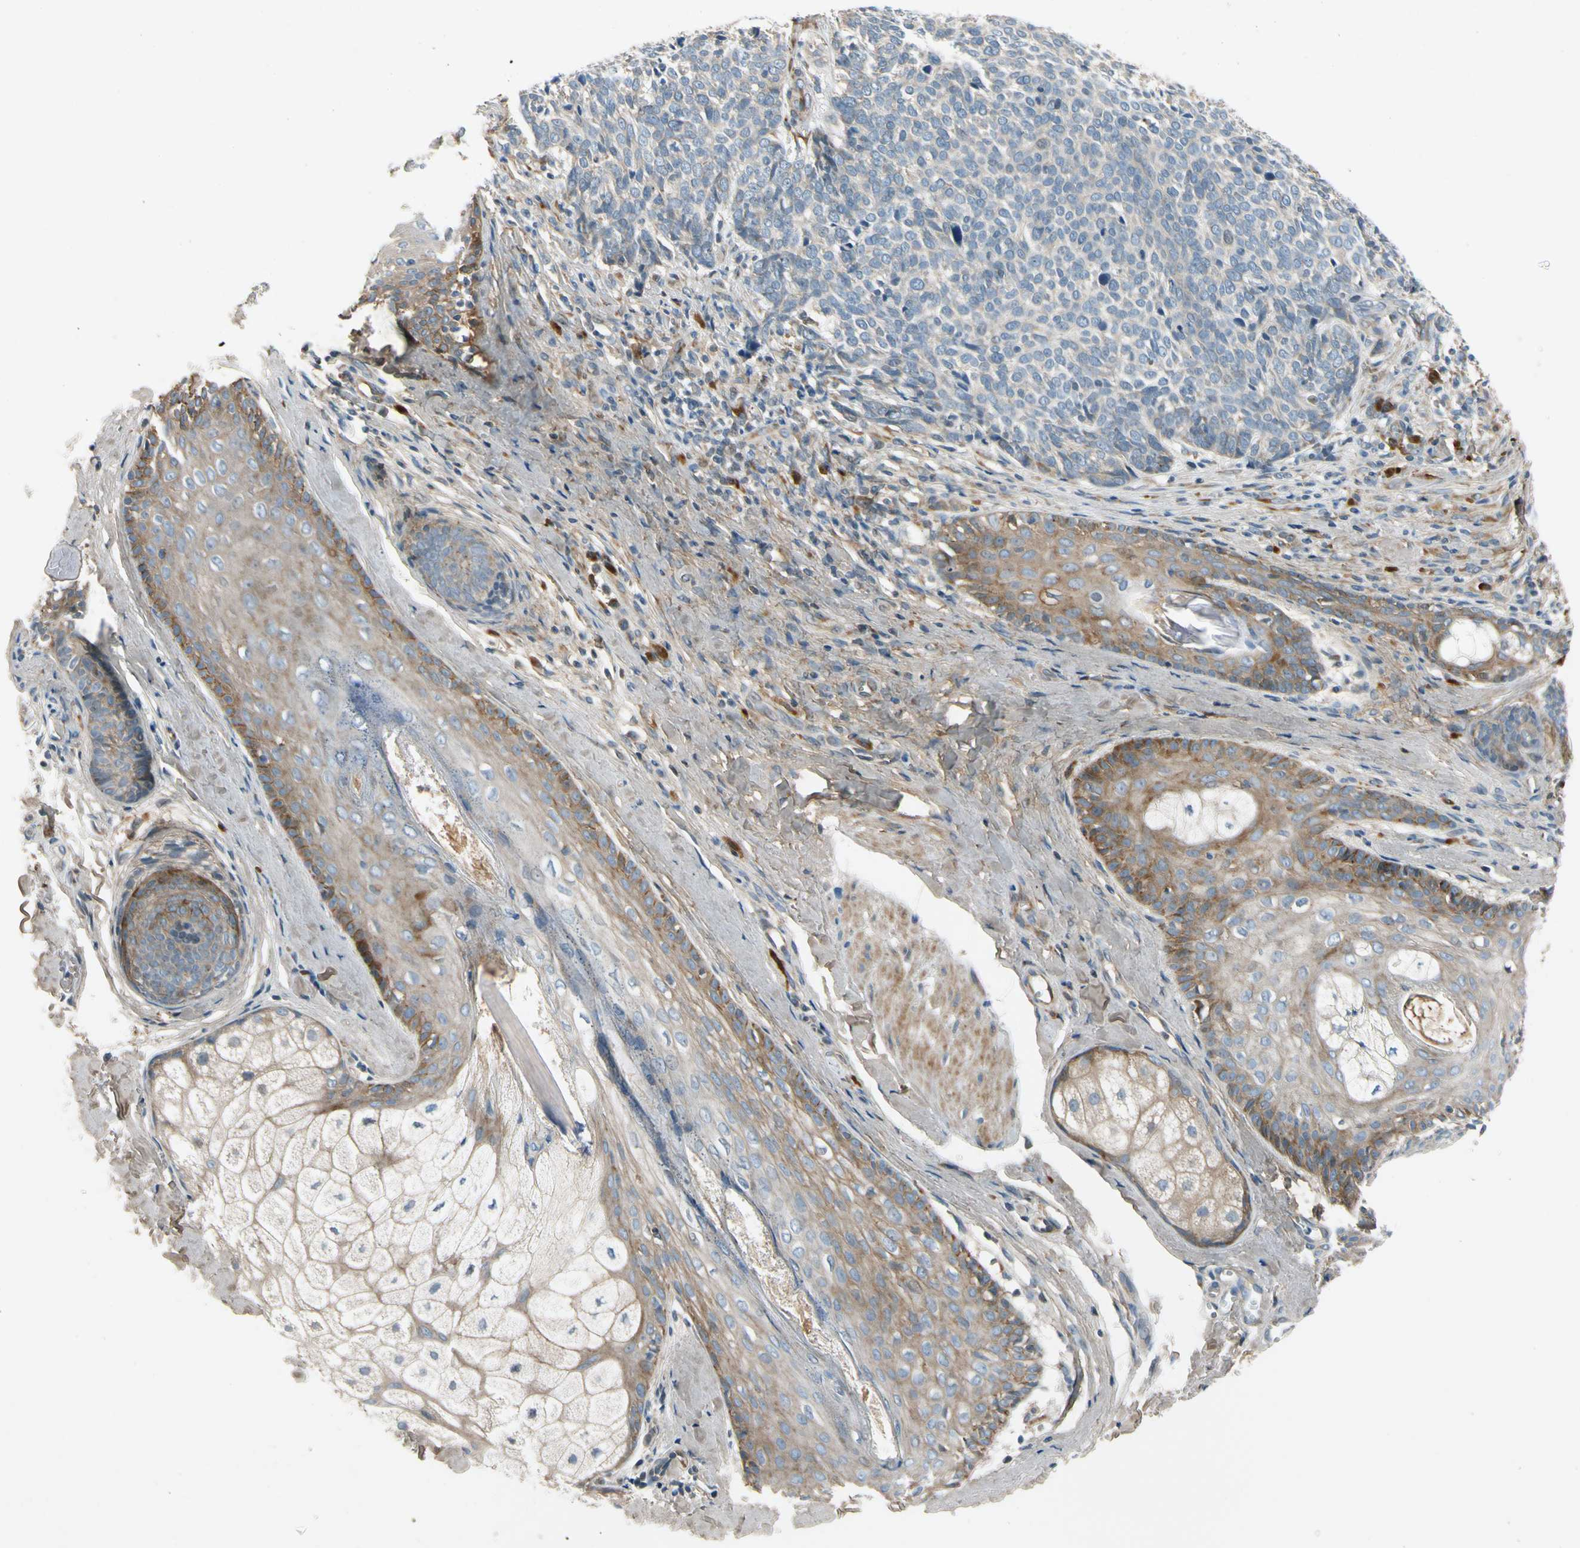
{"staining": {"intensity": "weak", "quantity": "25%-75%", "location": "cytoplasmic/membranous"}, "tissue": "skin cancer", "cell_type": "Tumor cells", "image_type": "cancer", "snomed": [{"axis": "morphology", "description": "Basal cell carcinoma"}, {"axis": "topography", "description": "Skin"}], "caption": "DAB immunohistochemical staining of skin basal cell carcinoma demonstrates weak cytoplasmic/membranous protein staining in approximately 25%-75% of tumor cells. The staining was performed using DAB, with brown indicating positive protein expression. Nuclei are stained blue with hematoxylin.", "gene": "MST1R", "patient": {"sex": "male", "age": 84}}